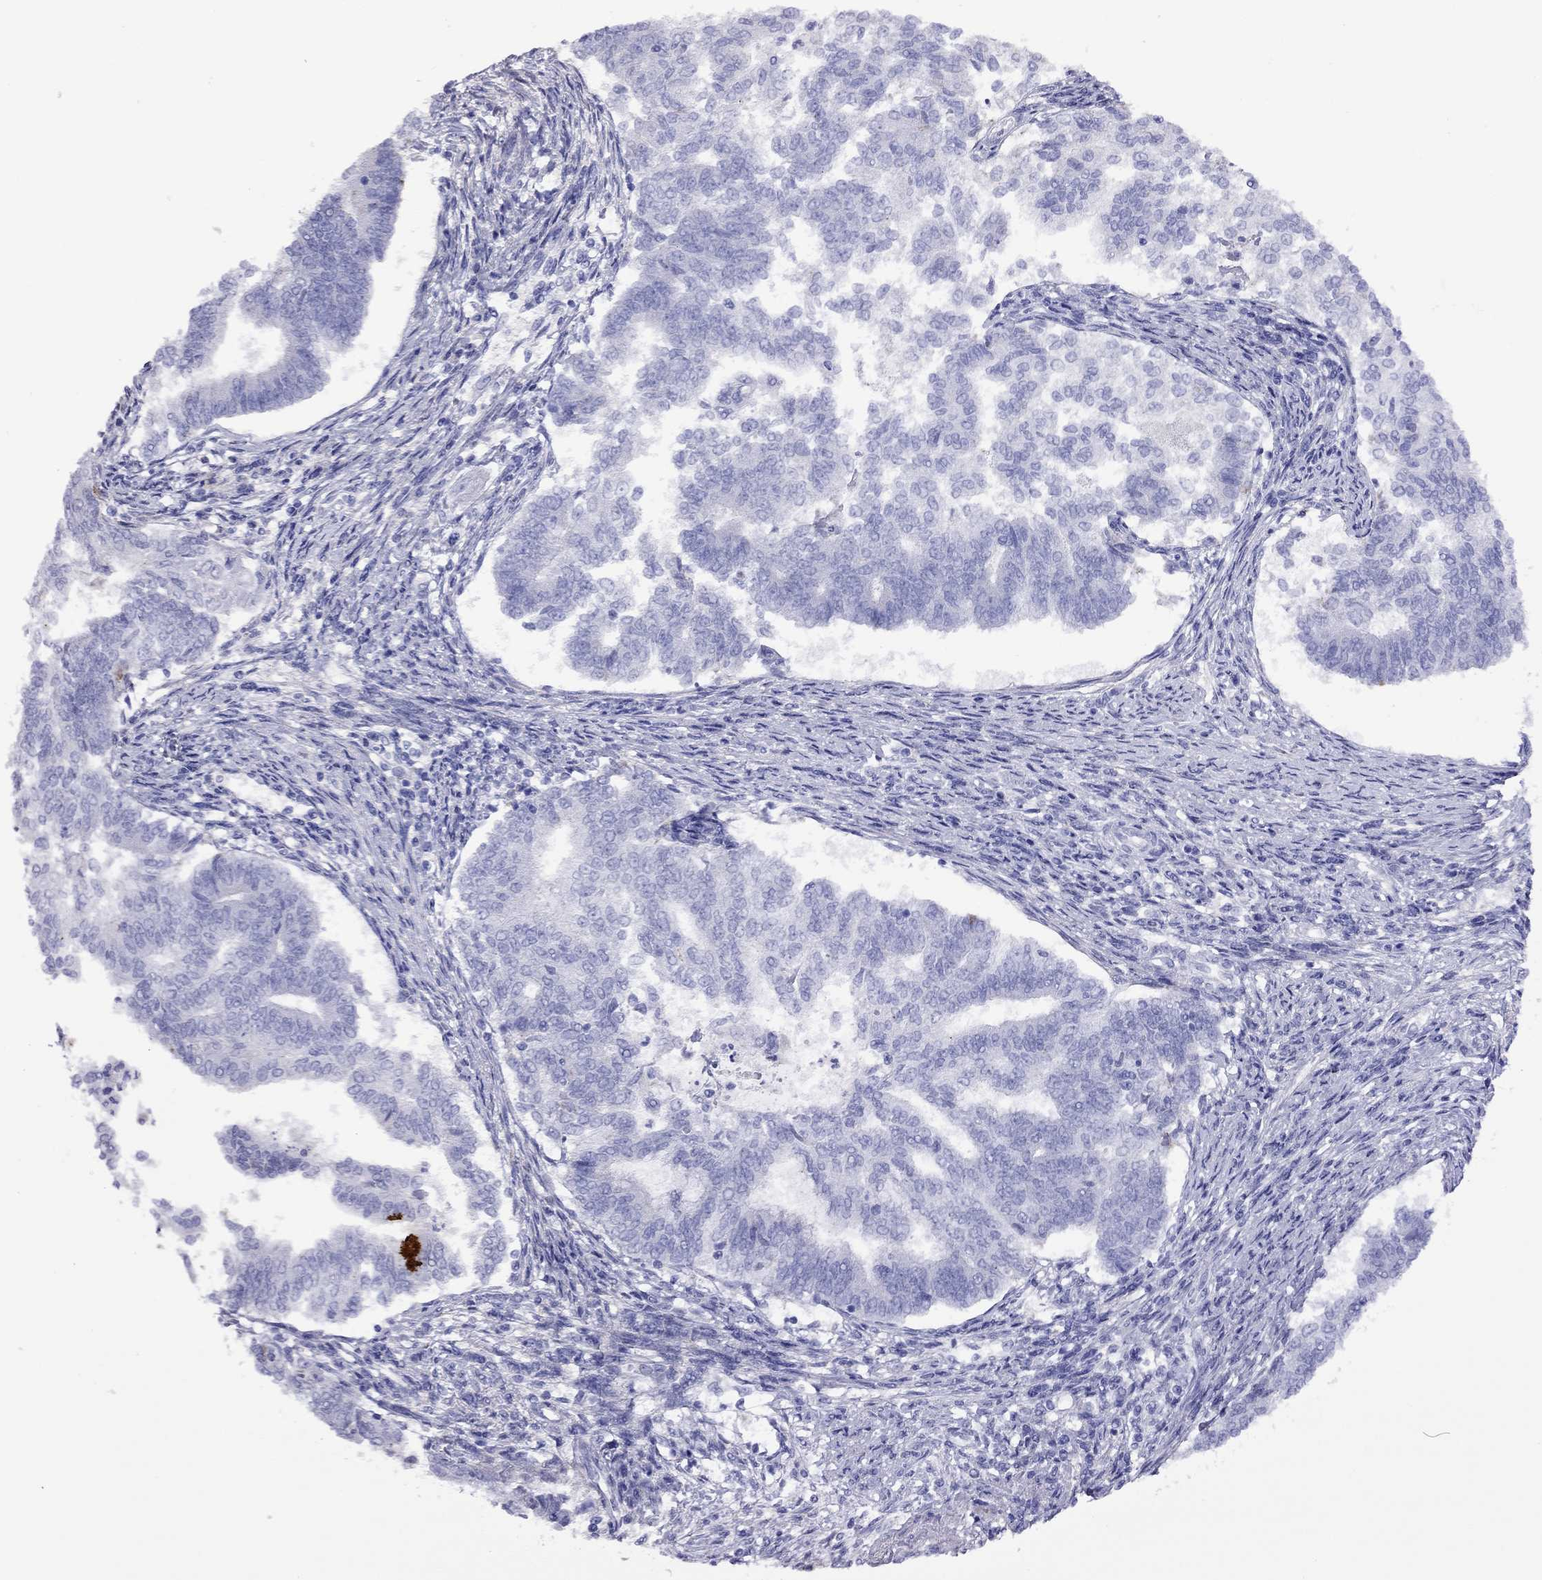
{"staining": {"intensity": "negative", "quantity": "none", "location": "none"}, "tissue": "endometrial cancer", "cell_type": "Tumor cells", "image_type": "cancer", "snomed": [{"axis": "morphology", "description": "Adenocarcinoma, NOS"}, {"axis": "topography", "description": "Endometrium"}], "caption": "A micrograph of human endometrial cancer (adenocarcinoma) is negative for staining in tumor cells.", "gene": "SLC30A8", "patient": {"sex": "female", "age": 65}}